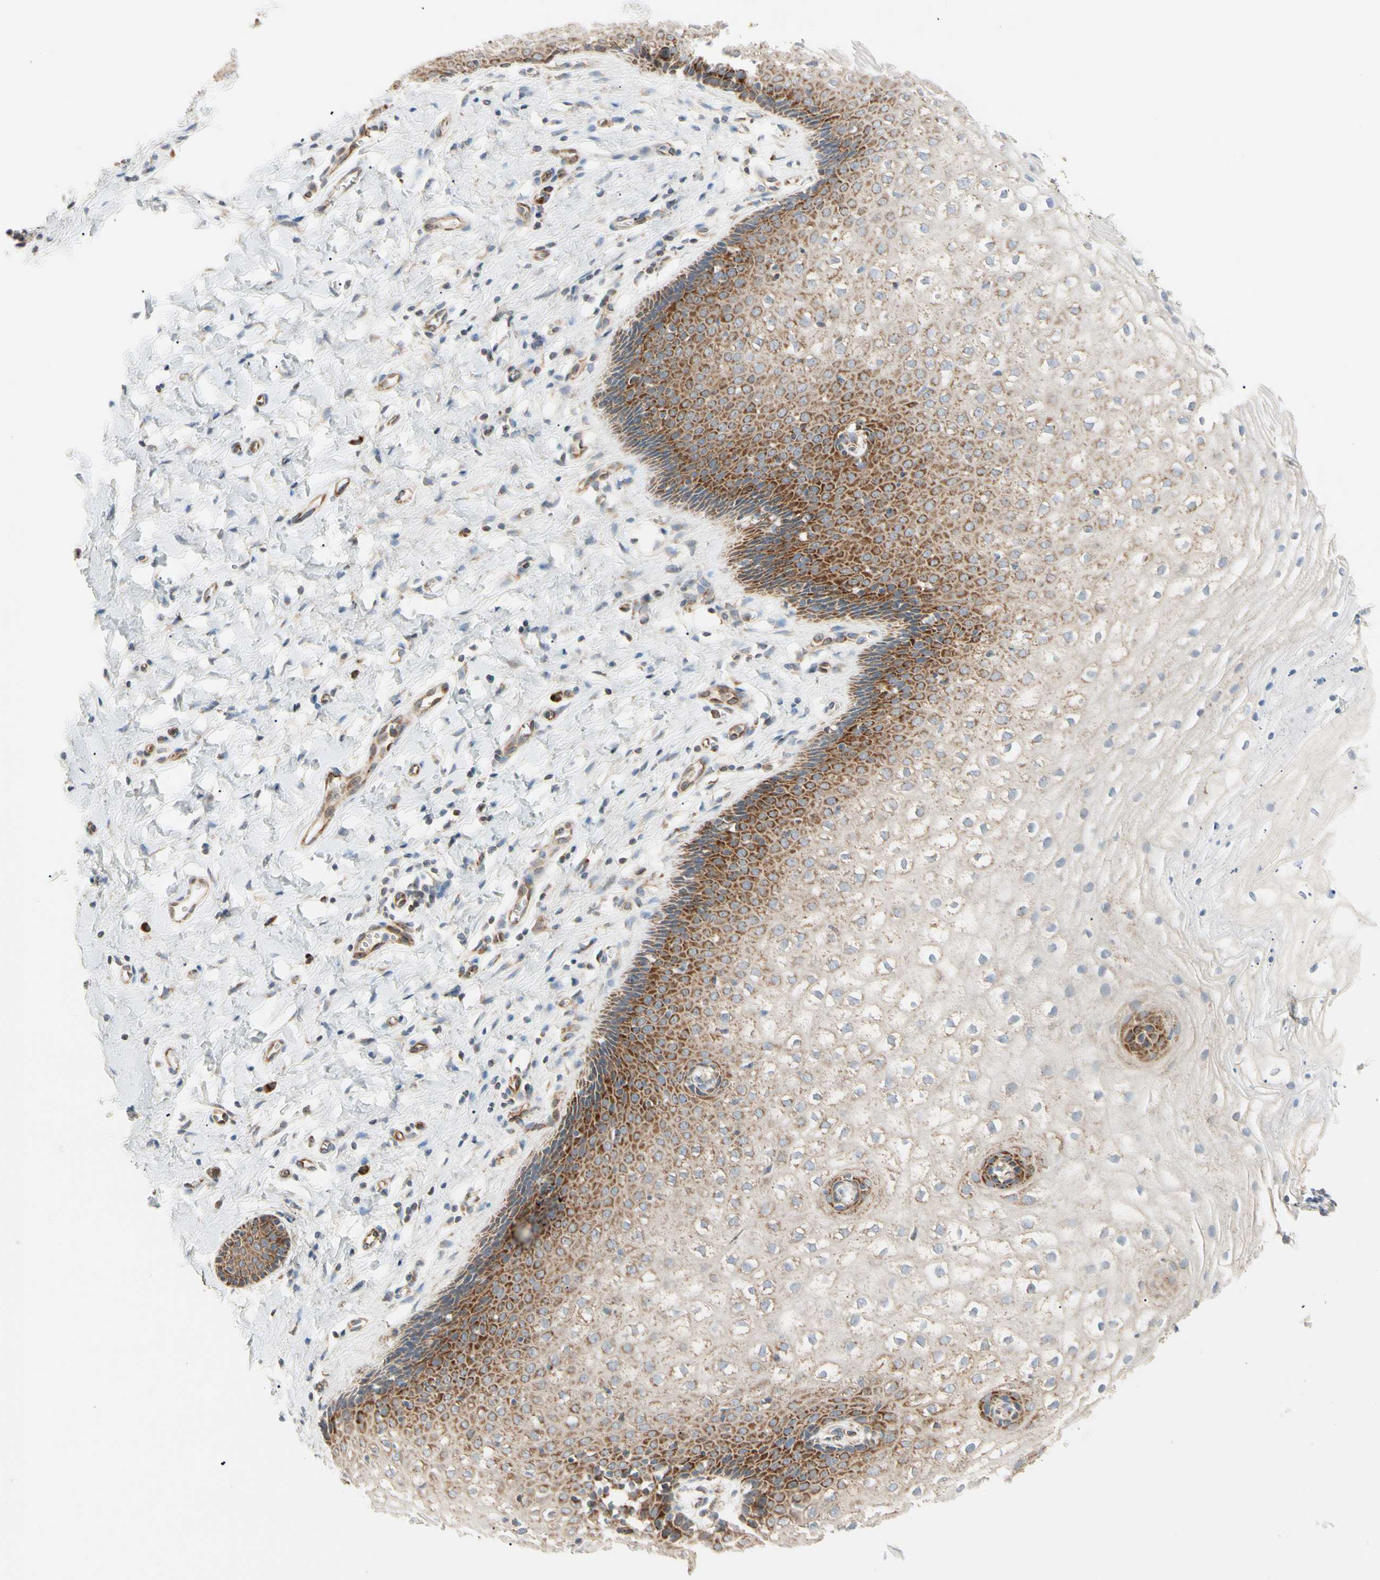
{"staining": {"intensity": "strong", "quantity": "<25%", "location": "cytoplasmic/membranous"}, "tissue": "vagina", "cell_type": "Squamous epithelial cells", "image_type": "normal", "snomed": [{"axis": "morphology", "description": "Normal tissue, NOS"}, {"axis": "topography", "description": "Soft tissue"}, {"axis": "topography", "description": "Vagina"}], "caption": "Human vagina stained with a brown dye exhibits strong cytoplasmic/membranous positive staining in approximately <25% of squamous epithelial cells.", "gene": "TBC1D10A", "patient": {"sex": "female", "age": 61}}